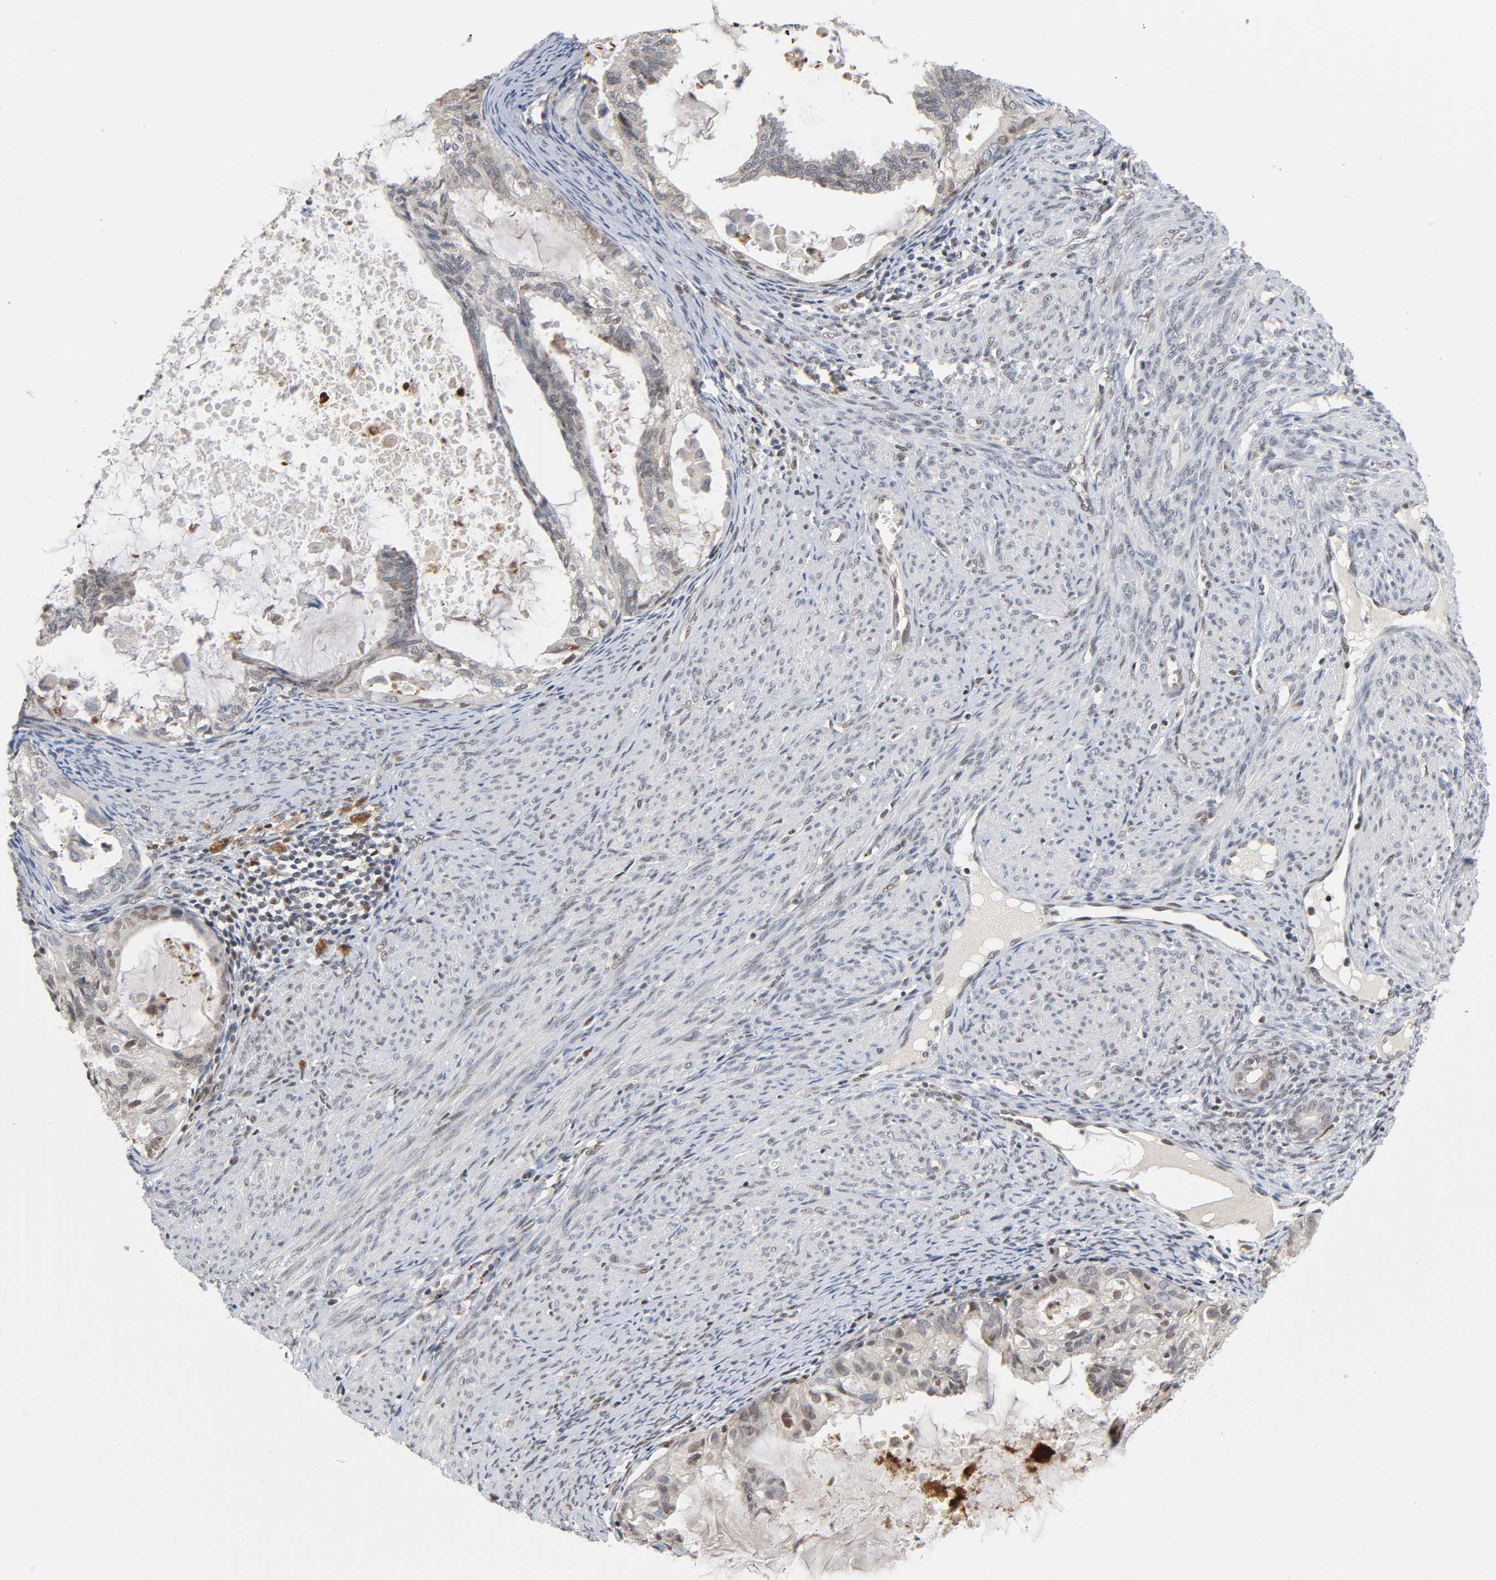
{"staining": {"intensity": "weak", "quantity": "<25%", "location": "cytoplasmic/membranous,nuclear"}, "tissue": "cervical cancer", "cell_type": "Tumor cells", "image_type": "cancer", "snomed": [{"axis": "morphology", "description": "Normal tissue, NOS"}, {"axis": "morphology", "description": "Adenocarcinoma, NOS"}, {"axis": "topography", "description": "Cervix"}, {"axis": "topography", "description": "Endometrium"}], "caption": "The photomicrograph demonstrates no staining of tumor cells in adenocarcinoma (cervical).", "gene": "KAT2B", "patient": {"sex": "female", "age": 86}}